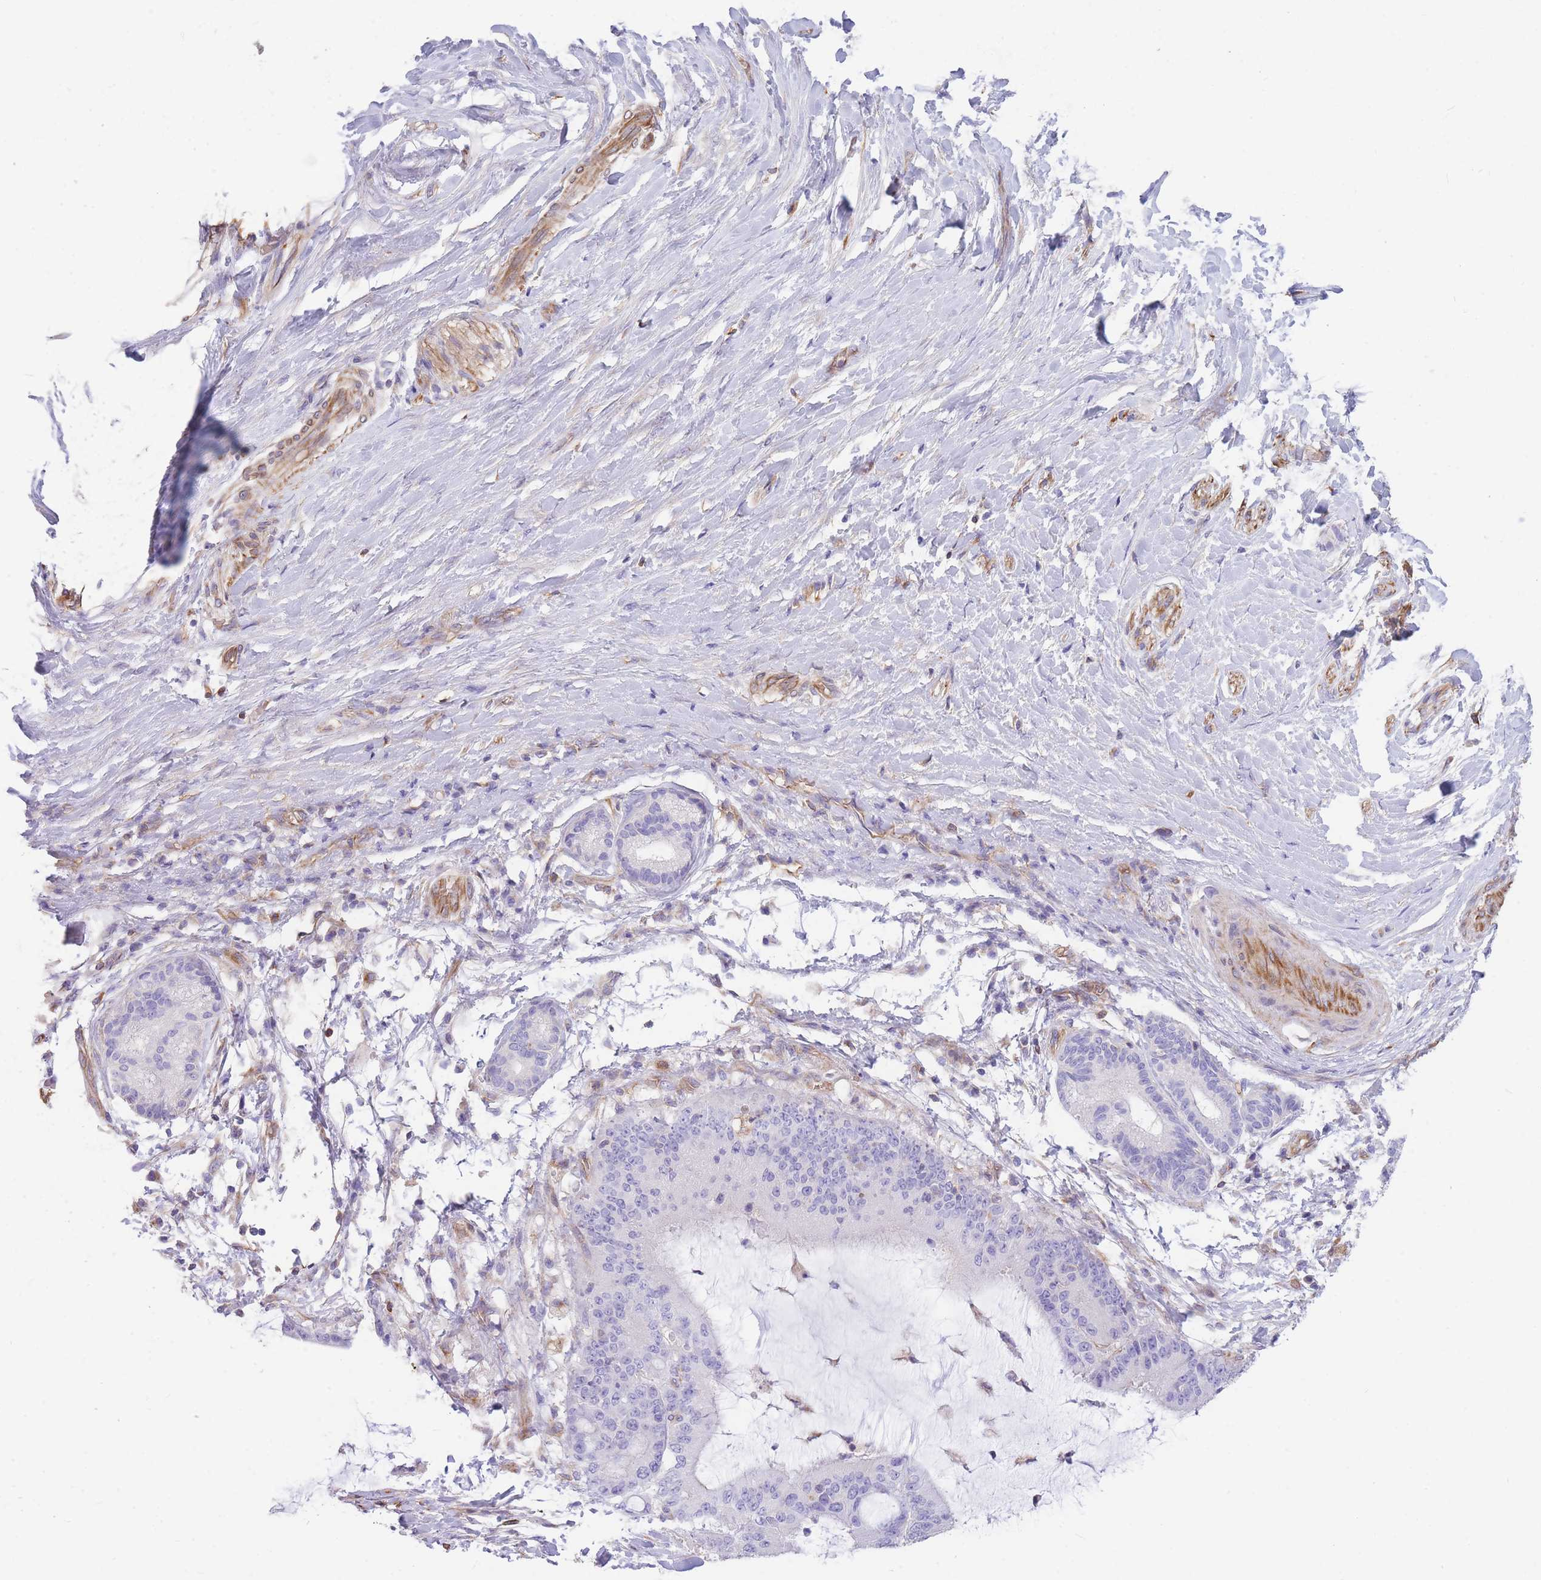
{"staining": {"intensity": "negative", "quantity": "none", "location": "none"}, "tissue": "liver cancer", "cell_type": "Tumor cells", "image_type": "cancer", "snomed": [{"axis": "morphology", "description": "Normal tissue, NOS"}, {"axis": "morphology", "description": "Cholangiocarcinoma"}, {"axis": "topography", "description": "Liver"}, {"axis": "topography", "description": "Peripheral nerve tissue"}], "caption": "This is an IHC histopathology image of liver cancer (cholangiocarcinoma). There is no expression in tumor cells.", "gene": "ANKRD53", "patient": {"sex": "female", "age": 73}}